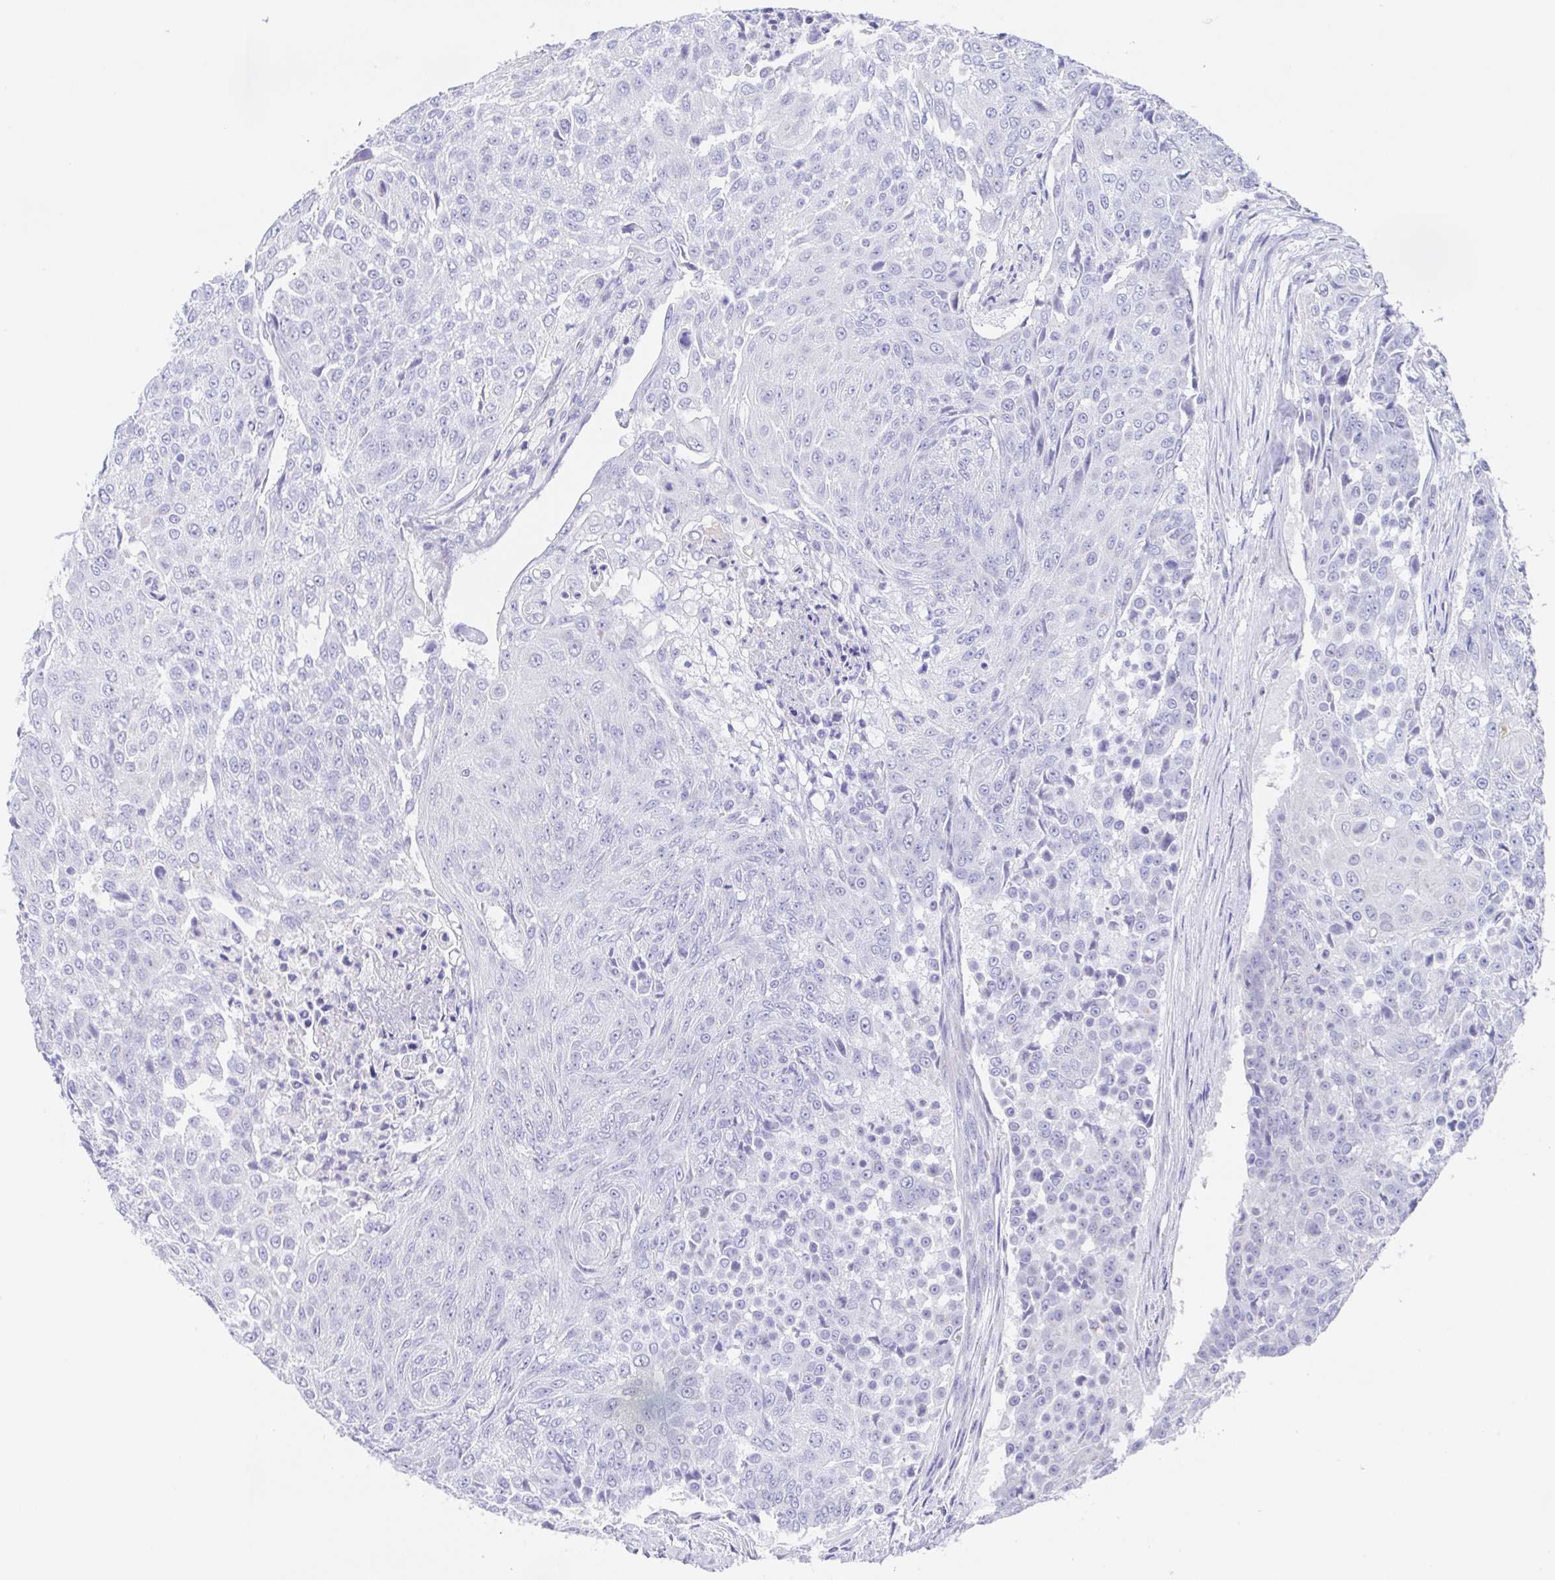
{"staining": {"intensity": "negative", "quantity": "none", "location": "none"}, "tissue": "urothelial cancer", "cell_type": "Tumor cells", "image_type": "cancer", "snomed": [{"axis": "morphology", "description": "Urothelial carcinoma, High grade"}, {"axis": "topography", "description": "Urinary bladder"}], "caption": "IHC image of human urothelial carcinoma (high-grade) stained for a protein (brown), which exhibits no staining in tumor cells.", "gene": "SCG3", "patient": {"sex": "female", "age": 63}}